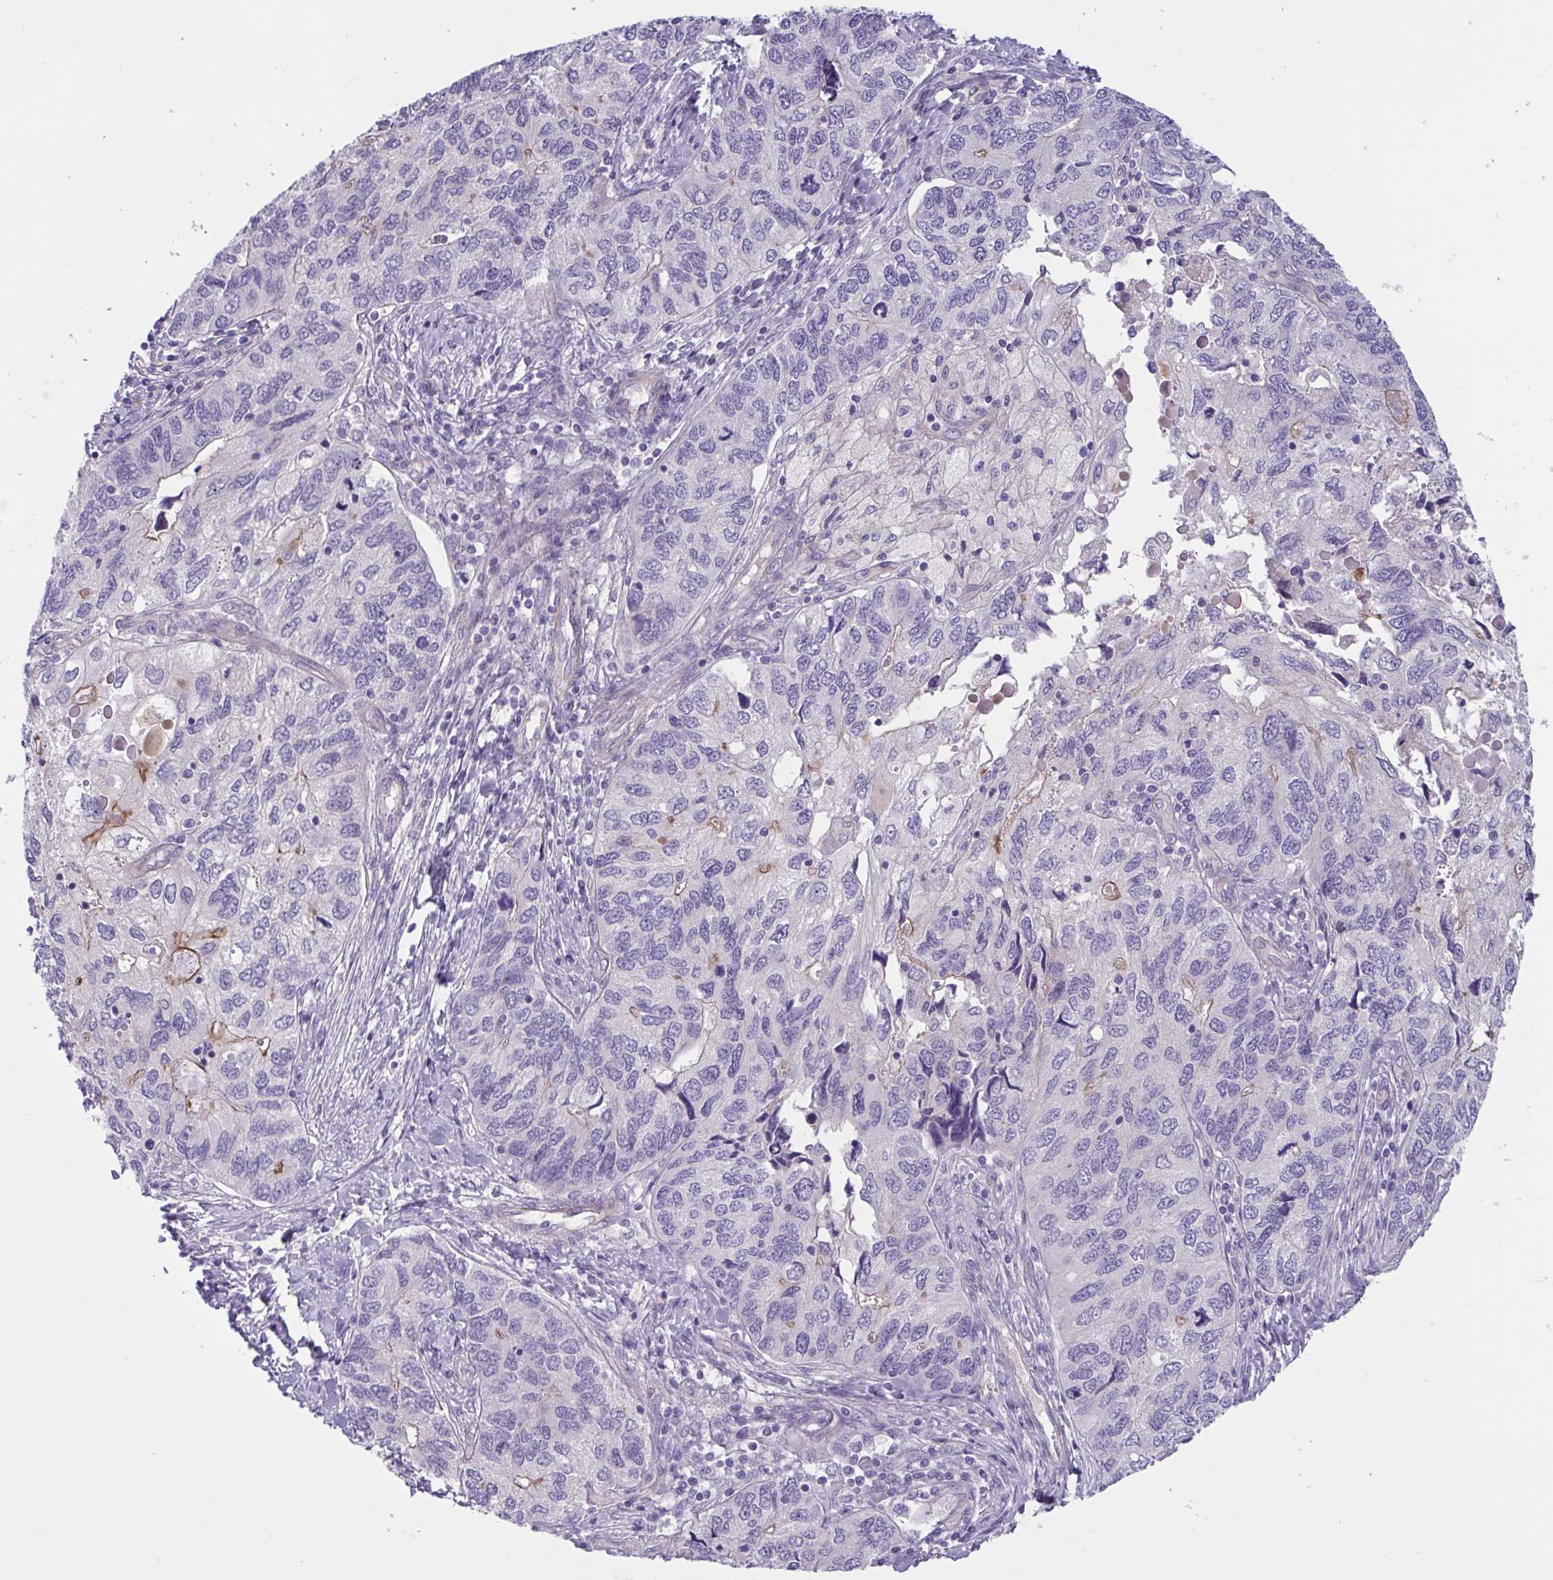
{"staining": {"intensity": "moderate", "quantity": "<25%", "location": "cytoplasmic/membranous"}, "tissue": "endometrial cancer", "cell_type": "Tumor cells", "image_type": "cancer", "snomed": [{"axis": "morphology", "description": "Carcinoma, NOS"}, {"axis": "topography", "description": "Uterus"}], "caption": "Human endometrial cancer stained for a protein (brown) displays moderate cytoplasmic/membranous positive staining in approximately <25% of tumor cells.", "gene": "TTC7B", "patient": {"sex": "female", "age": 76}}